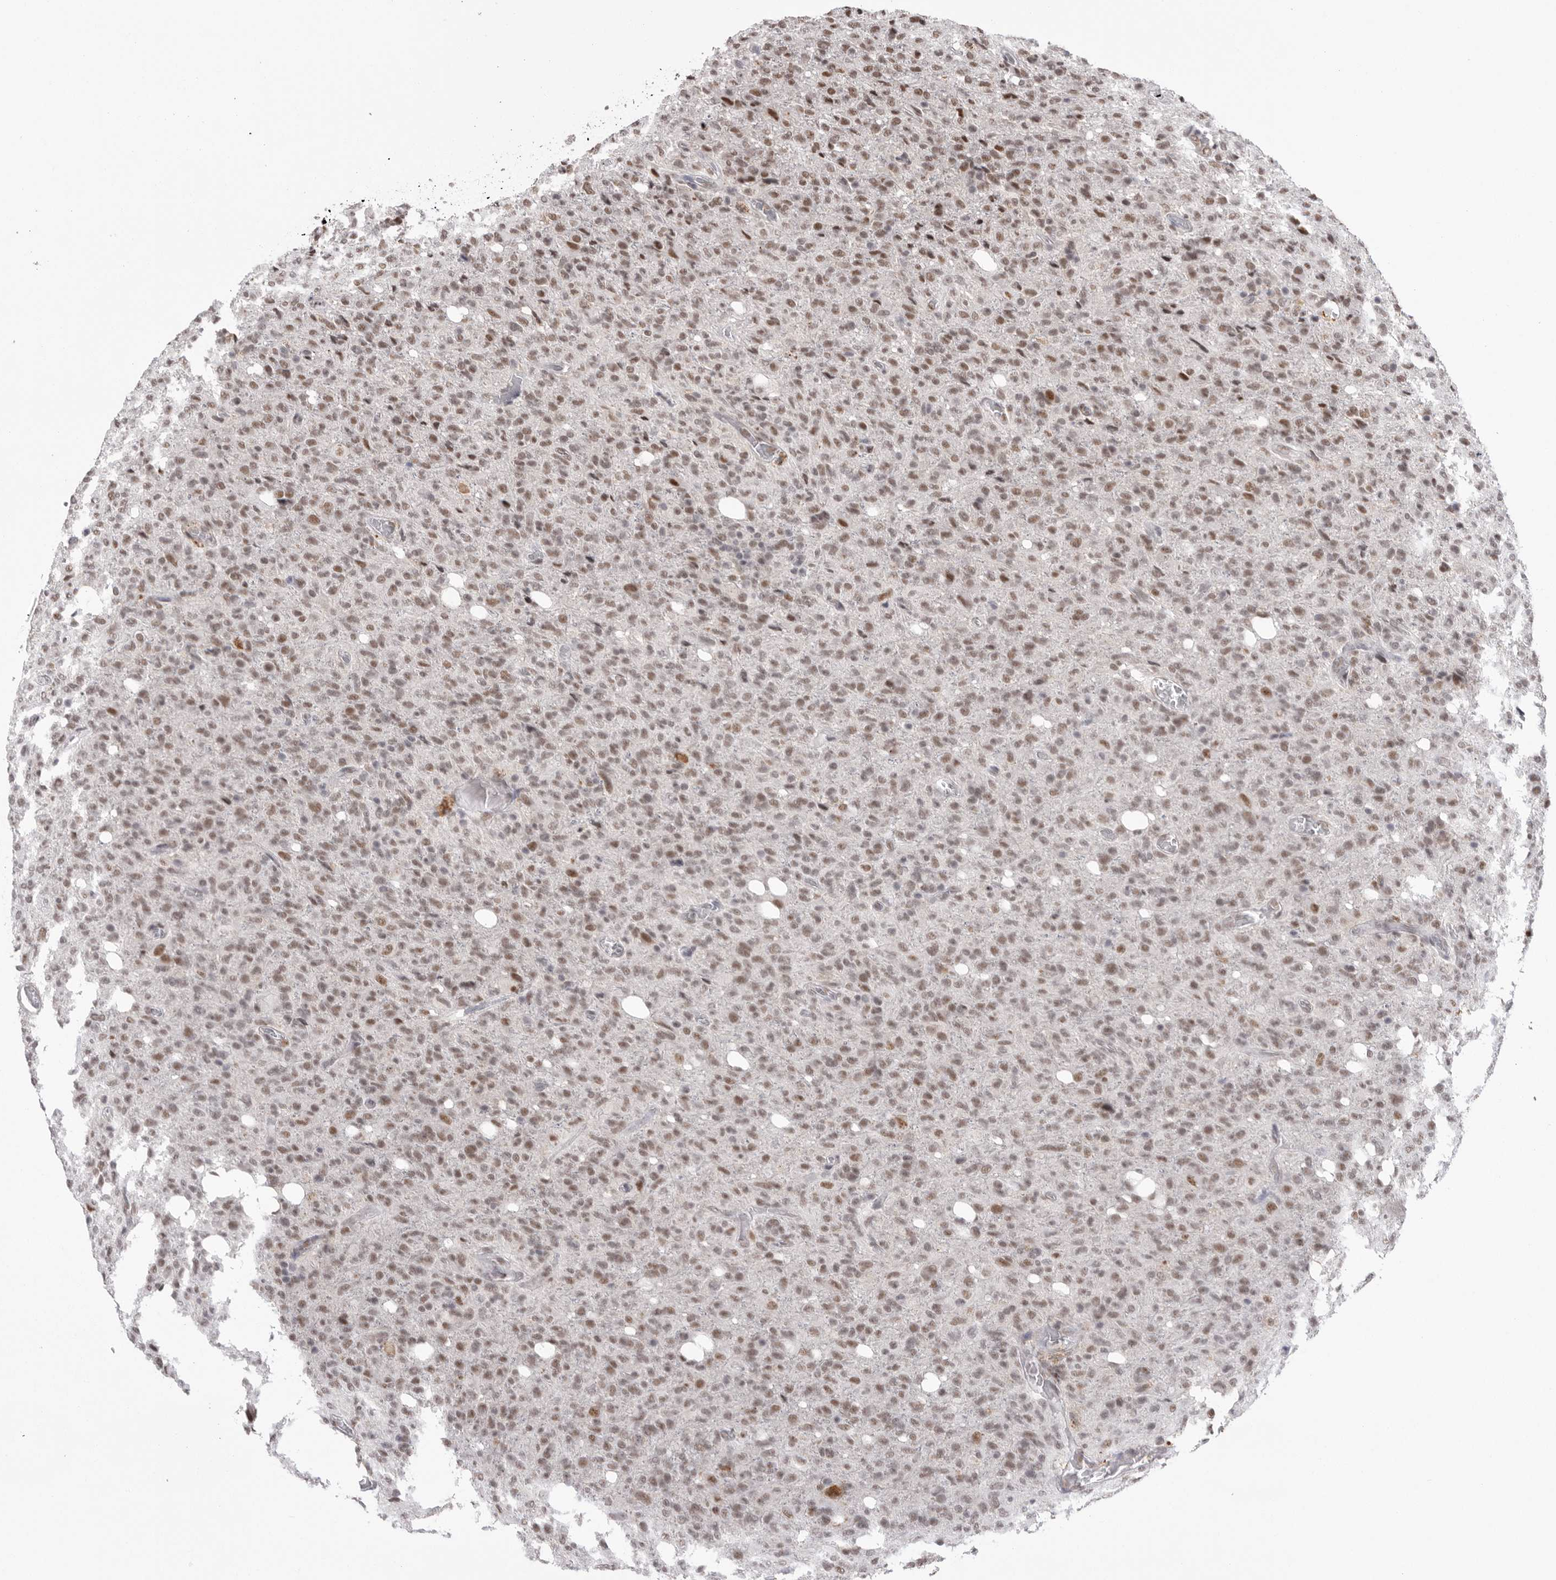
{"staining": {"intensity": "moderate", "quantity": ">75%", "location": "nuclear"}, "tissue": "glioma", "cell_type": "Tumor cells", "image_type": "cancer", "snomed": [{"axis": "morphology", "description": "Glioma, malignant, High grade"}, {"axis": "topography", "description": "Brain"}], "caption": "Immunohistochemical staining of human glioma reveals medium levels of moderate nuclear positivity in approximately >75% of tumor cells.", "gene": "BCLAF3", "patient": {"sex": "female", "age": 57}}